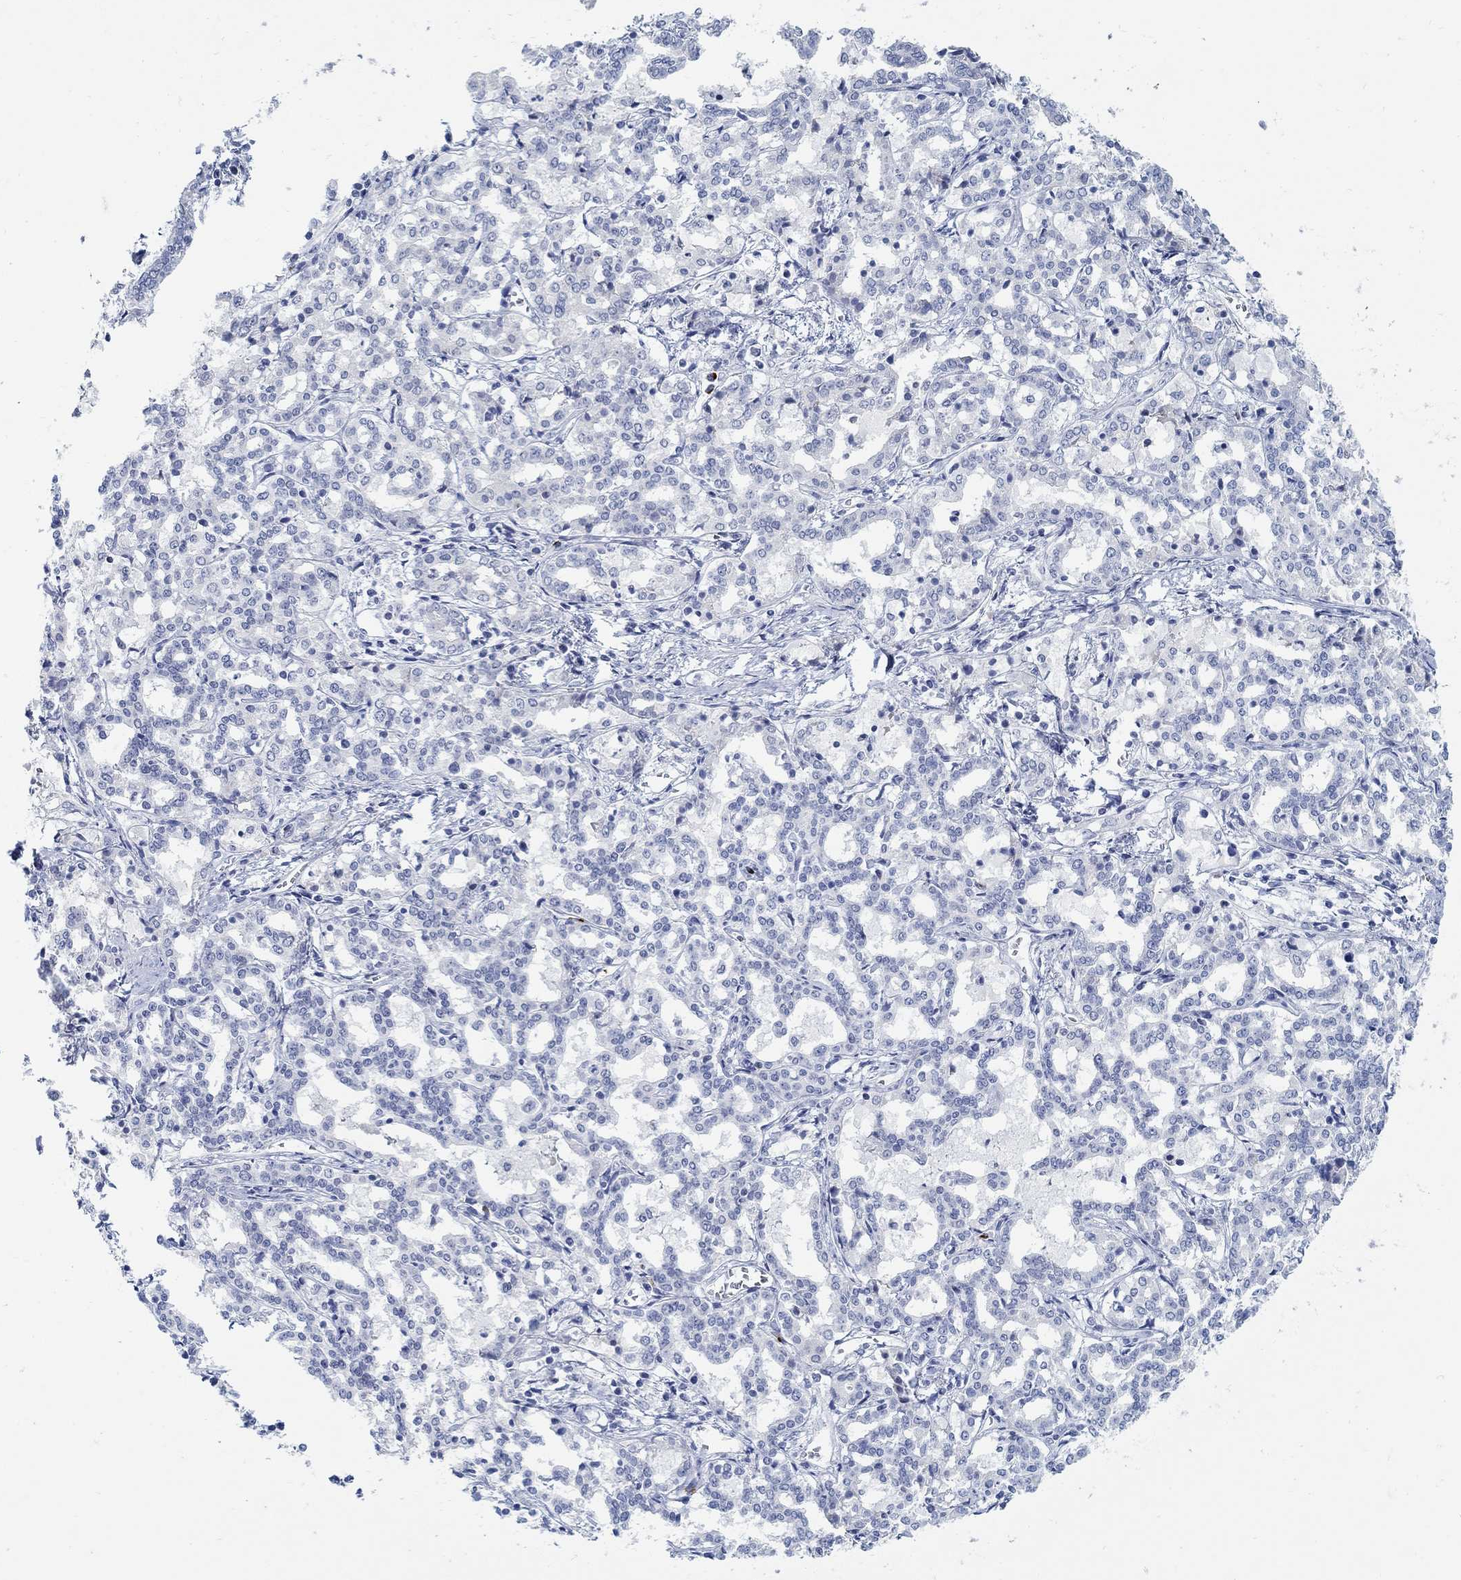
{"staining": {"intensity": "negative", "quantity": "none", "location": "none"}, "tissue": "liver cancer", "cell_type": "Tumor cells", "image_type": "cancer", "snomed": [{"axis": "morphology", "description": "Cholangiocarcinoma"}, {"axis": "topography", "description": "Liver"}], "caption": "A micrograph of human liver cancer is negative for staining in tumor cells.", "gene": "ANO7", "patient": {"sex": "female", "age": 47}}